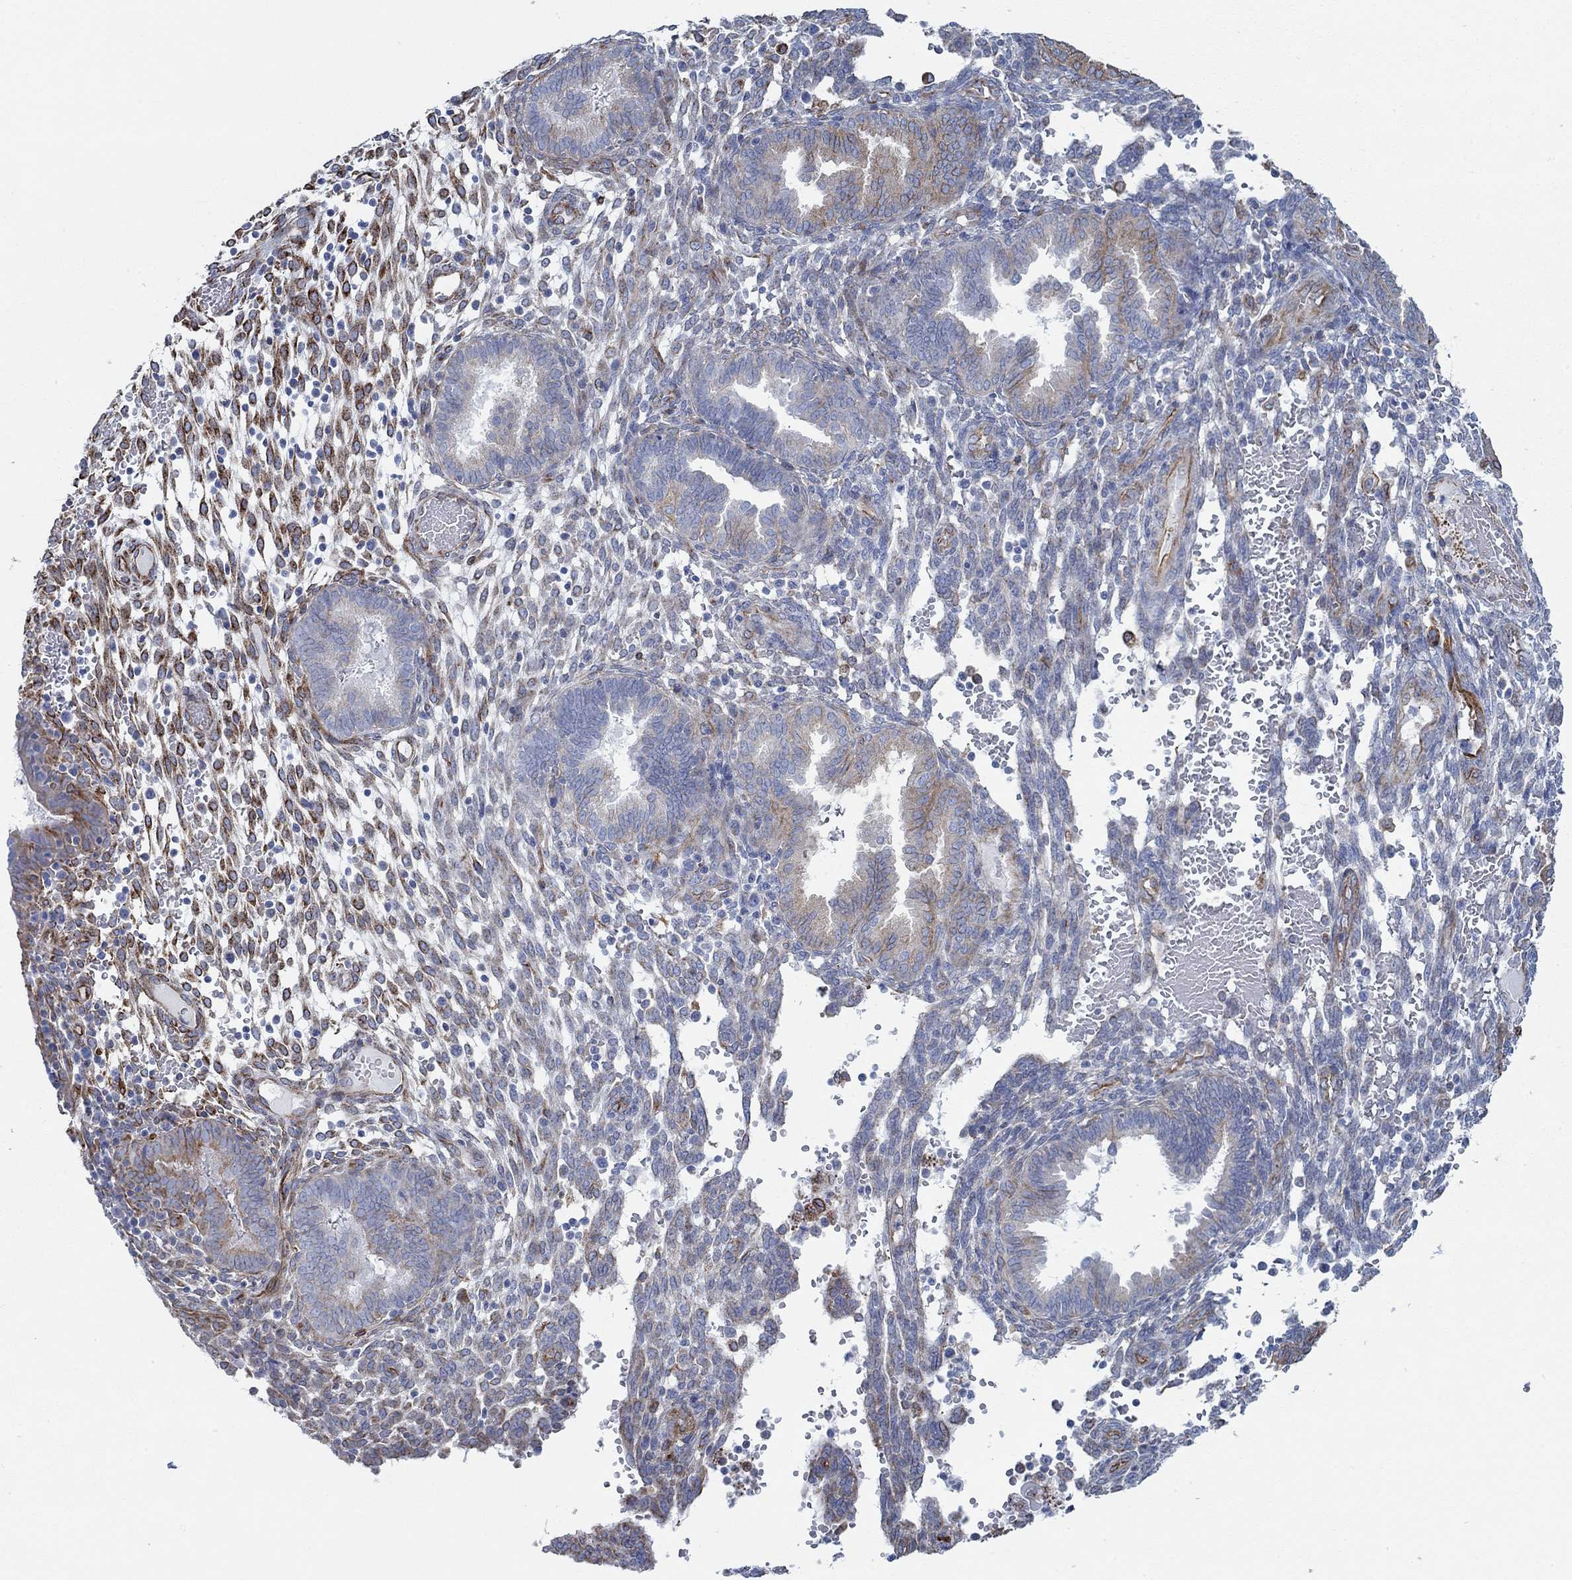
{"staining": {"intensity": "strong", "quantity": "<25%", "location": "cytoplasmic/membranous"}, "tissue": "endometrium", "cell_type": "Cells in endometrial stroma", "image_type": "normal", "snomed": [{"axis": "morphology", "description": "Normal tissue, NOS"}, {"axis": "topography", "description": "Endometrium"}], "caption": "The photomicrograph shows immunohistochemical staining of benign endometrium. There is strong cytoplasmic/membranous staining is seen in approximately <25% of cells in endometrial stroma. (DAB (3,3'-diaminobenzidine) IHC, brown staining for protein, blue staining for nuclei).", "gene": "STC2", "patient": {"sex": "female", "age": 42}}